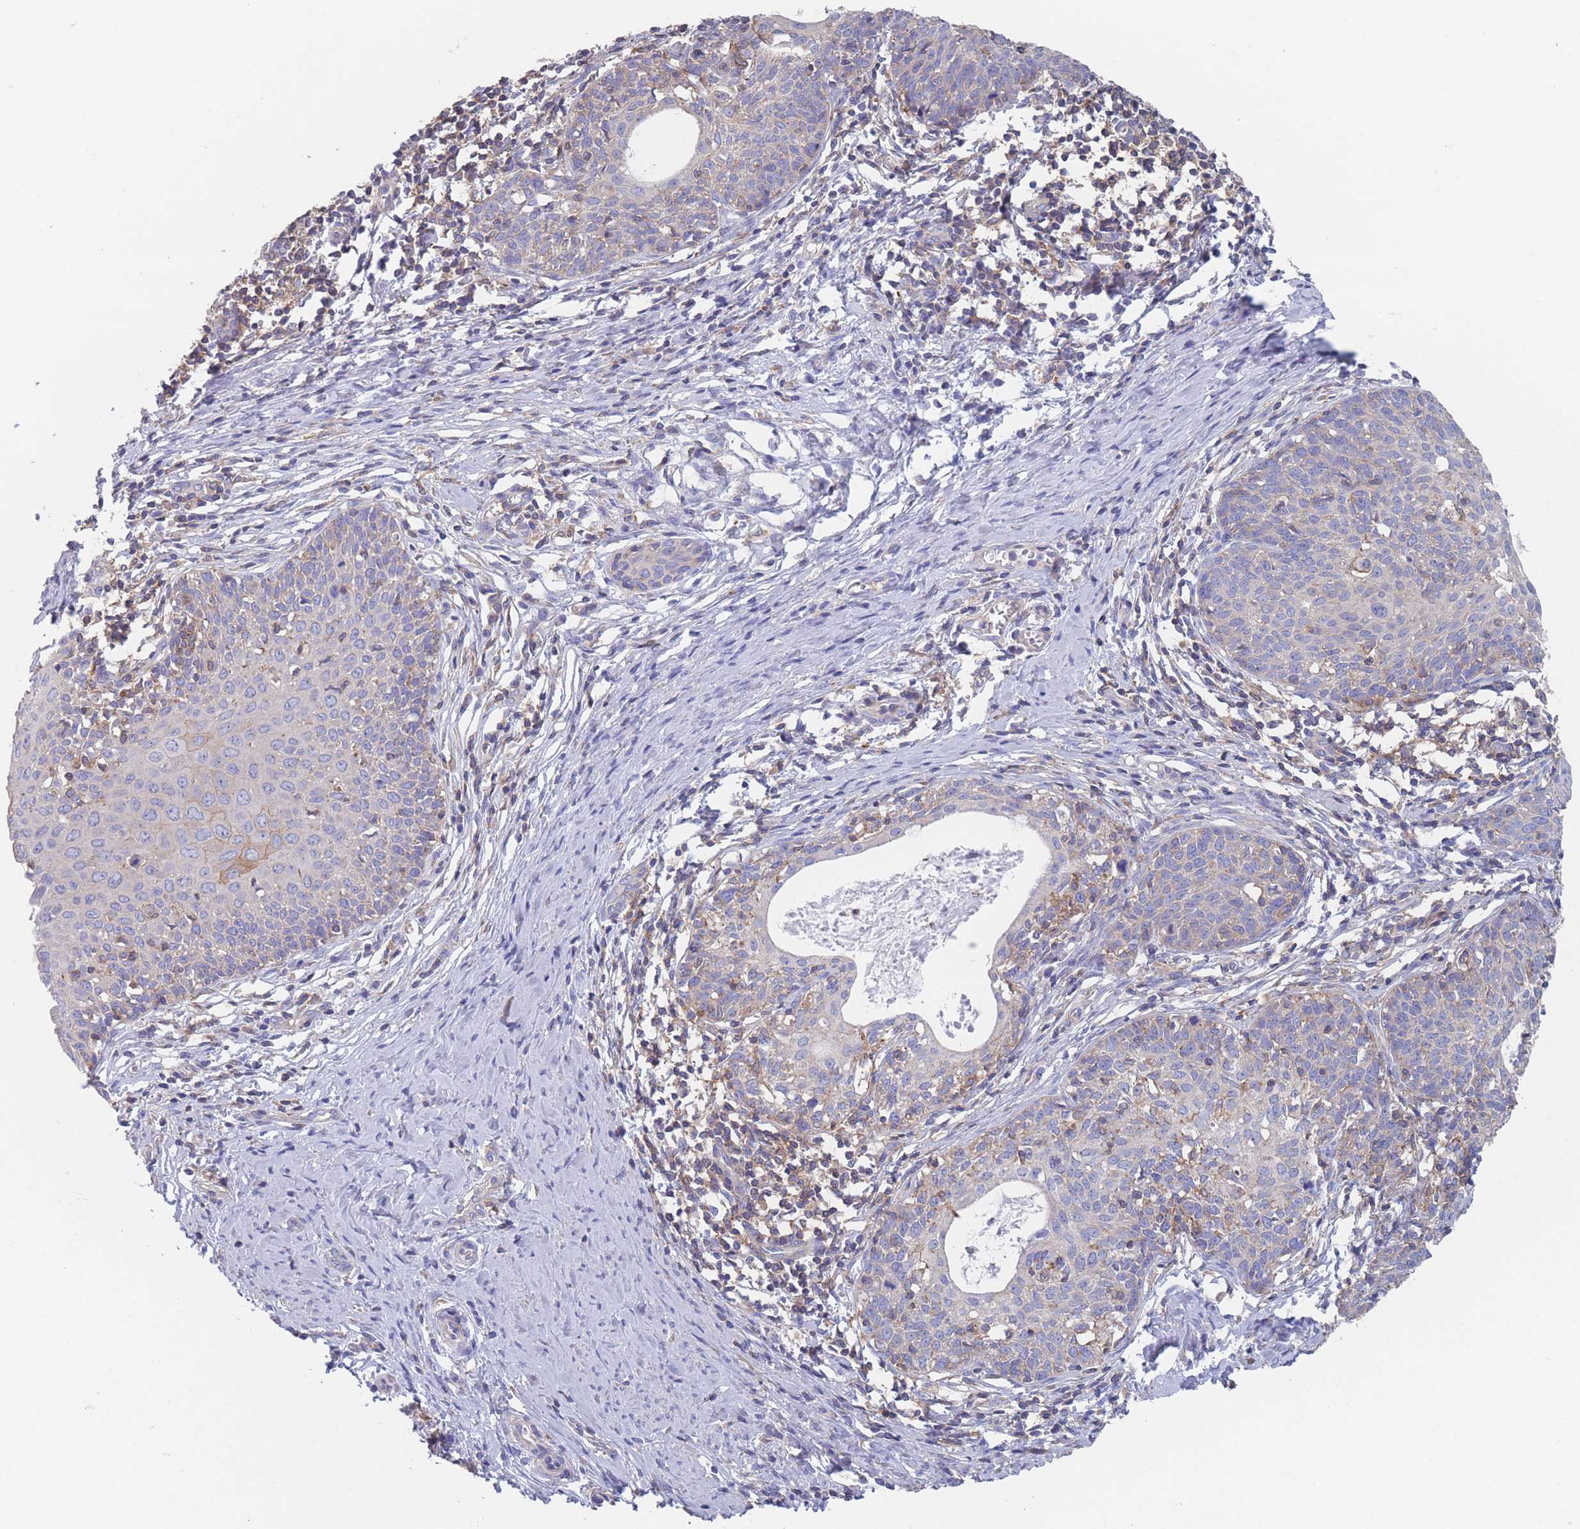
{"staining": {"intensity": "negative", "quantity": "none", "location": "none"}, "tissue": "cervical cancer", "cell_type": "Tumor cells", "image_type": "cancer", "snomed": [{"axis": "morphology", "description": "Squamous cell carcinoma, NOS"}, {"axis": "topography", "description": "Cervix"}], "caption": "This is a image of immunohistochemistry (IHC) staining of cervical cancer (squamous cell carcinoma), which shows no expression in tumor cells.", "gene": "ADH1A", "patient": {"sex": "female", "age": 52}}